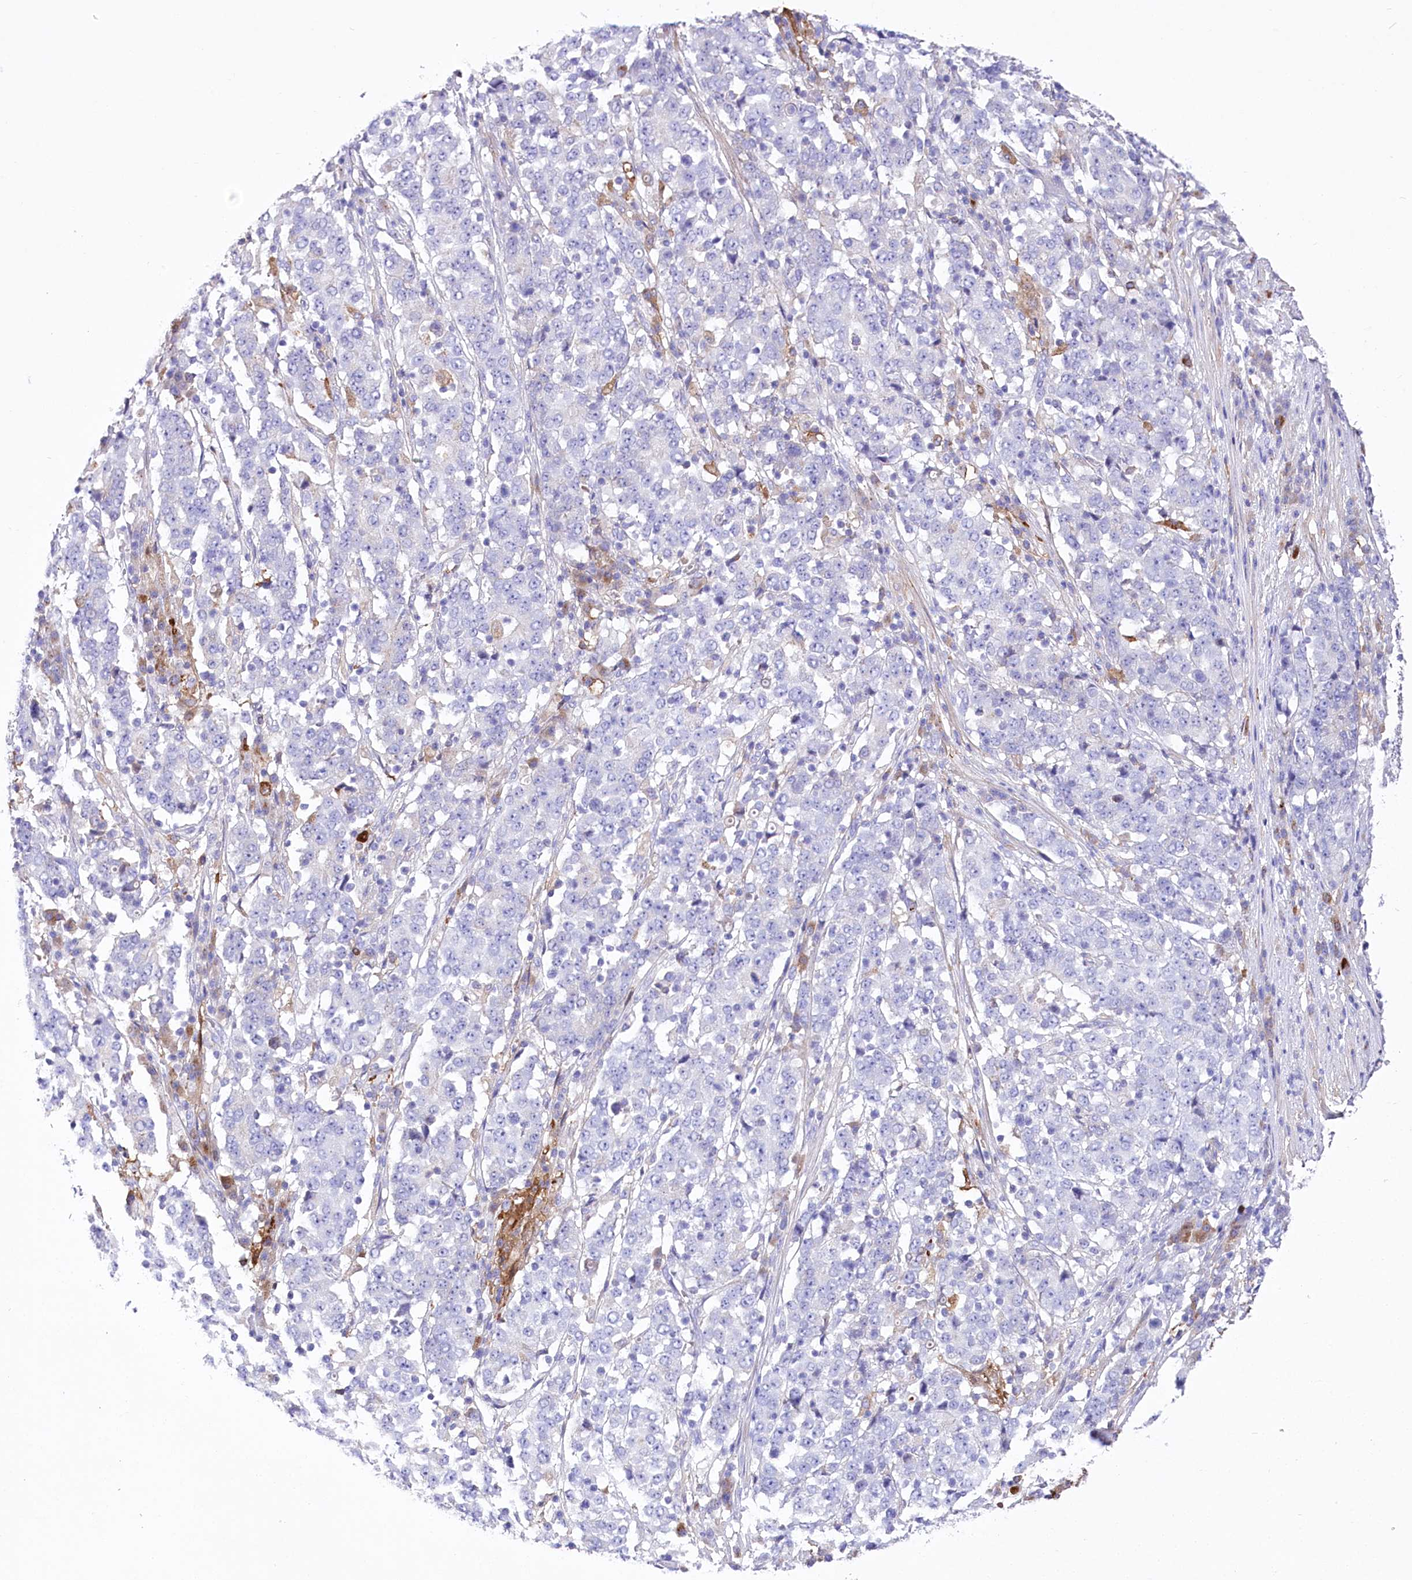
{"staining": {"intensity": "negative", "quantity": "none", "location": "none"}, "tissue": "stomach cancer", "cell_type": "Tumor cells", "image_type": "cancer", "snomed": [{"axis": "morphology", "description": "Adenocarcinoma, NOS"}, {"axis": "topography", "description": "Stomach"}], "caption": "Immunohistochemical staining of stomach cancer (adenocarcinoma) demonstrates no significant staining in tumor cells.", "gene": "DNAJC19", "patient": {"sex": "male", "age": 59}}